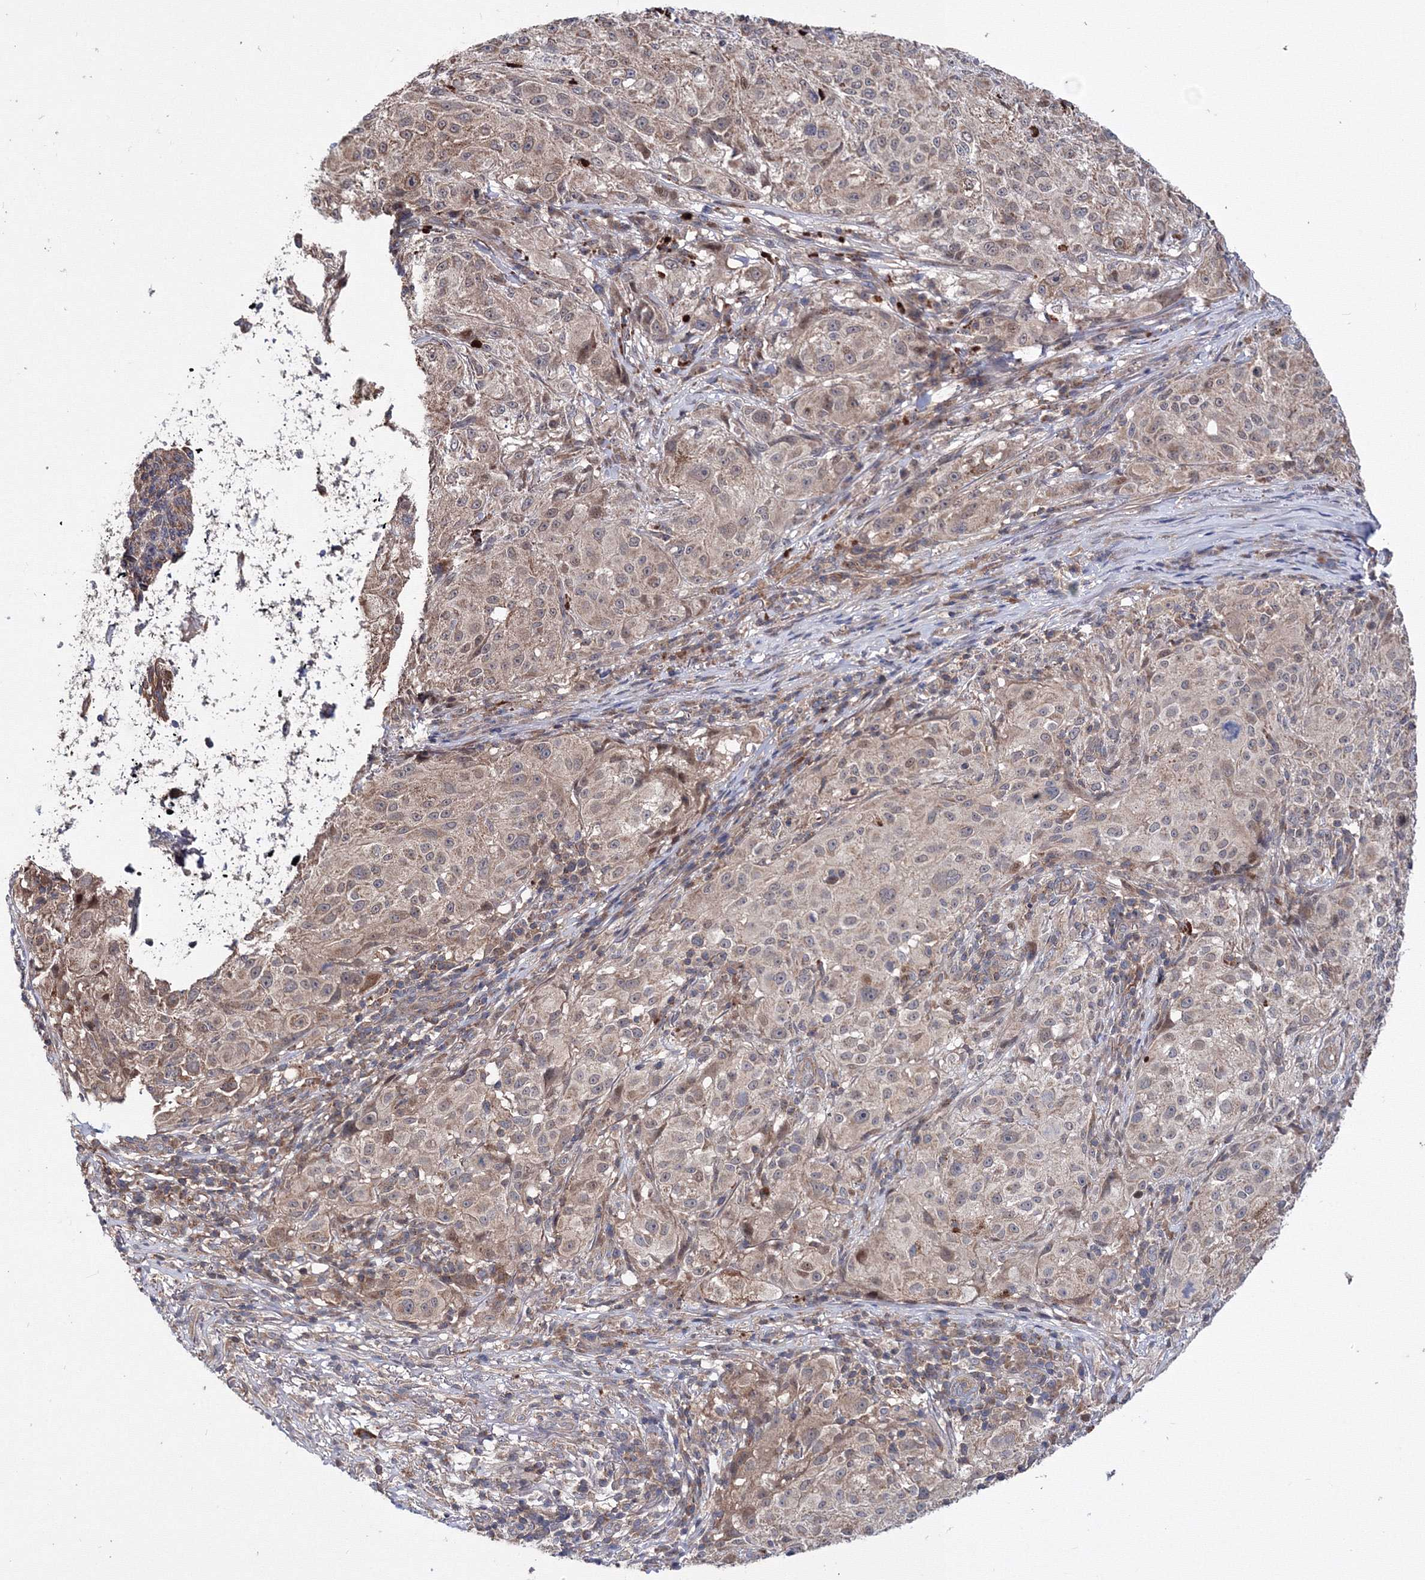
{"staining": {"intensity": "weak", "quantity": "<25%", "location": "cytoplasmic/membranous"}, "tissue": "melanoma", "cell_type": "Tumor cells", "image_type": "cancer", "snomed": [{"axis": "morphology", "description": "Necrosis, NOS"}, {"axis": "morphology", "description": "Malignant melanoma, NOS"}, {"axis": "topography", "description": "Skin"}], "caption": "Immunohistochemistry micrograph of neoplastic tissue: human malignant melanoma stained with DAB displays no significant protein staining in tumor cells.", "gene": "PPP2R2B", "patient": {"sex": "female", "age": 87}}